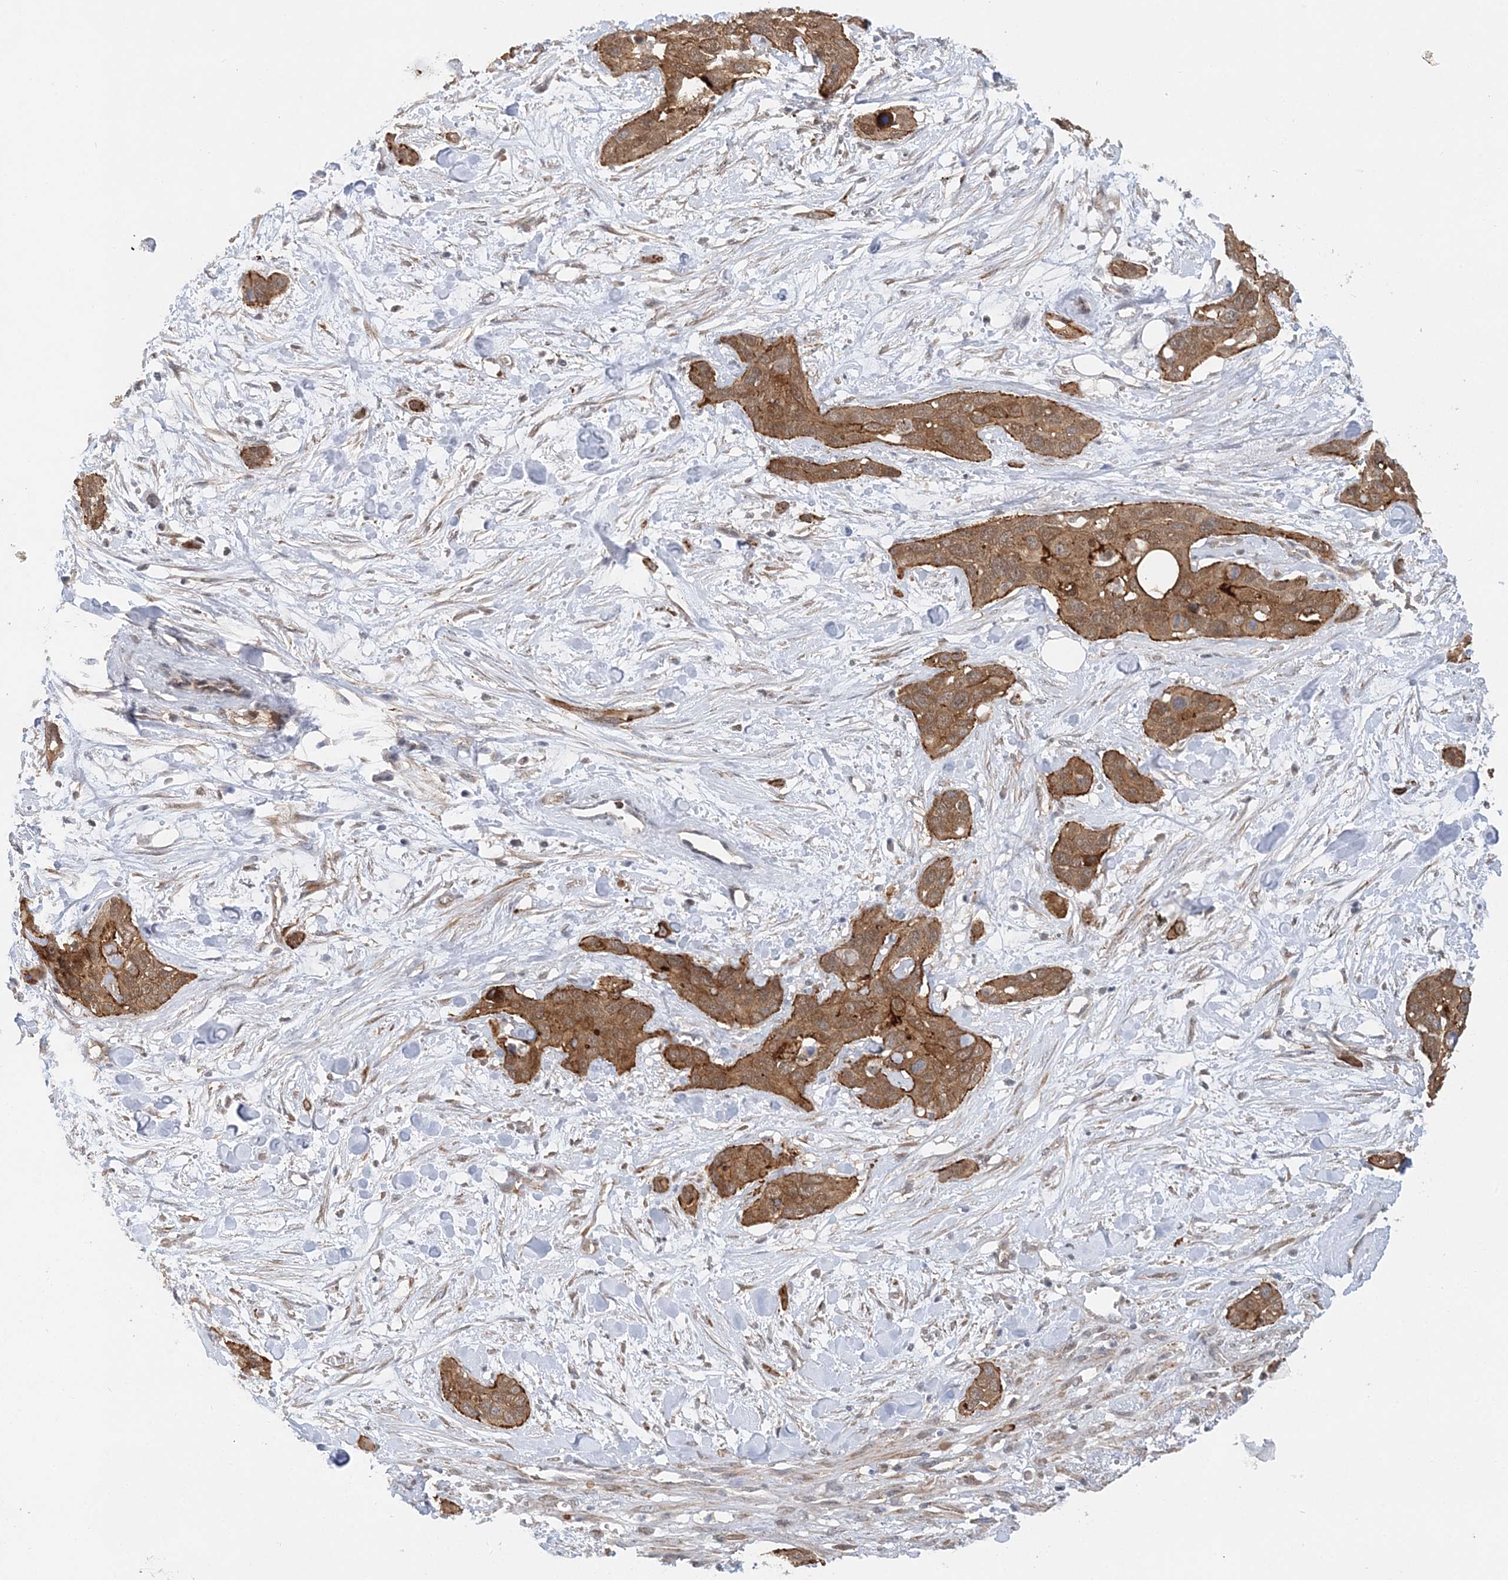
{"staining": {"intensity": "strong", "quantity": ">75%", "location": "cytoplasmic/membranous"}, "tissue": "pancreatic cancer", "cell_type": "Tumor cells", "image_type": "cancer", "snomed": [{"axis": "morphology", "description": "Adenocarcinoma, NOS"}, {"axis": "topography", "description": "Pancreas"}], "caption": "A photomicrograph of human adenocarcinoma (pancreatic) stained for a protein displays strong cytoplasmic/membranous brown staining in tumor cells.", "gene": "MAT2B", "patient": {"sex": "female", "age": 60}}